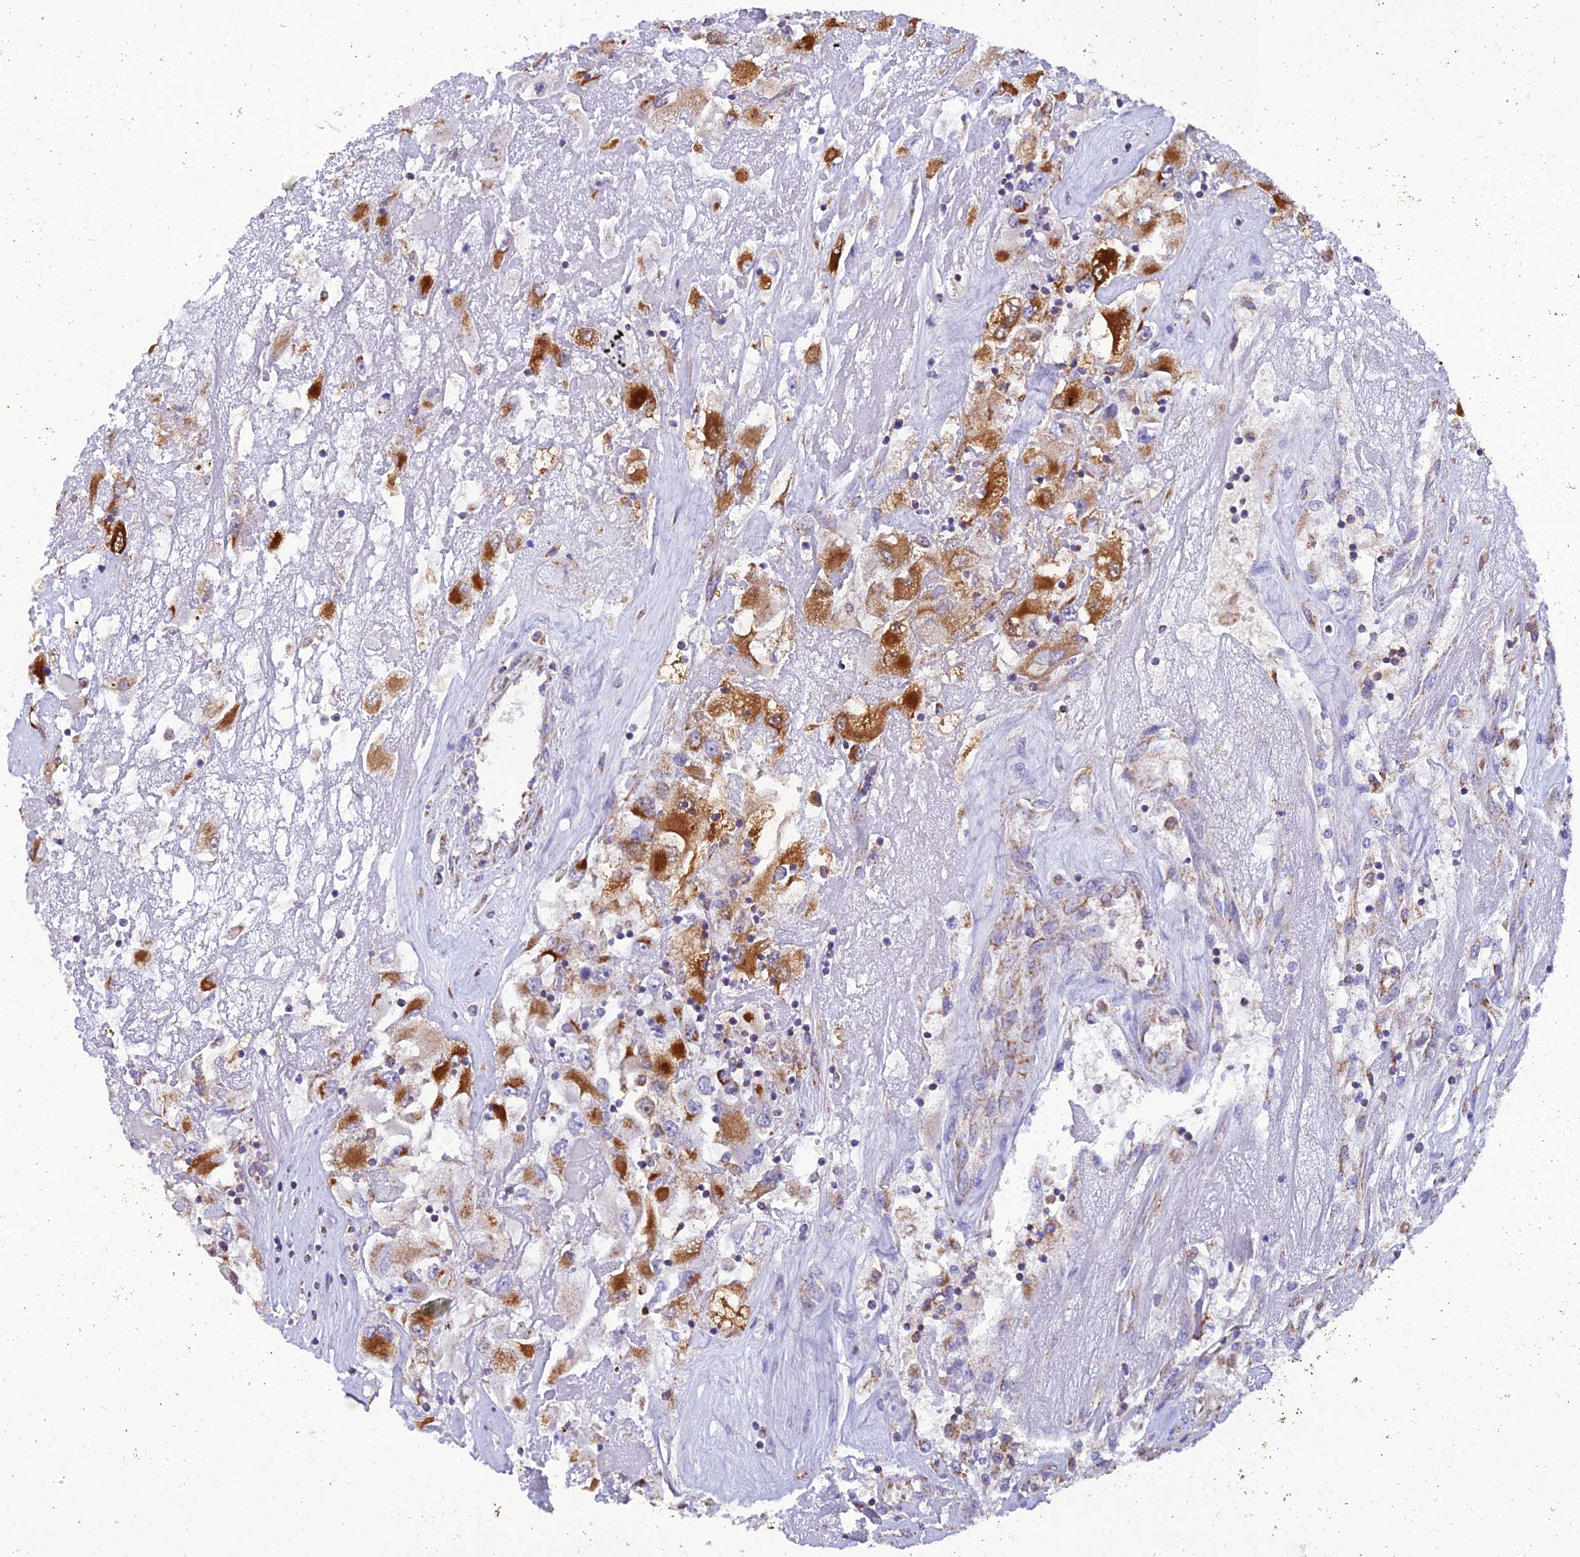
{"staining": {"intensity": "moderate", "quantity": "25%-75%", "location": "cytoplasmic/membranous"}, "tissue": "renal cancer", "cell_type": "Tumor cells", "image_type": "cancer", "snomed": [{"axis": "morphology", "description": "Adenocarcinoma, NOS"}, {"axis": "topography", "description": "Kidney"}], "caption": "The micrograph shows a brown stain indicating the presence of a protein in the cytoplasmic/membranous of tumor cells in renal adenocarcinoma. (IHC, brightfield microscopy, high magnification).", "gene": "GPD1", "patient": {"sex": "female", "age": 52}}